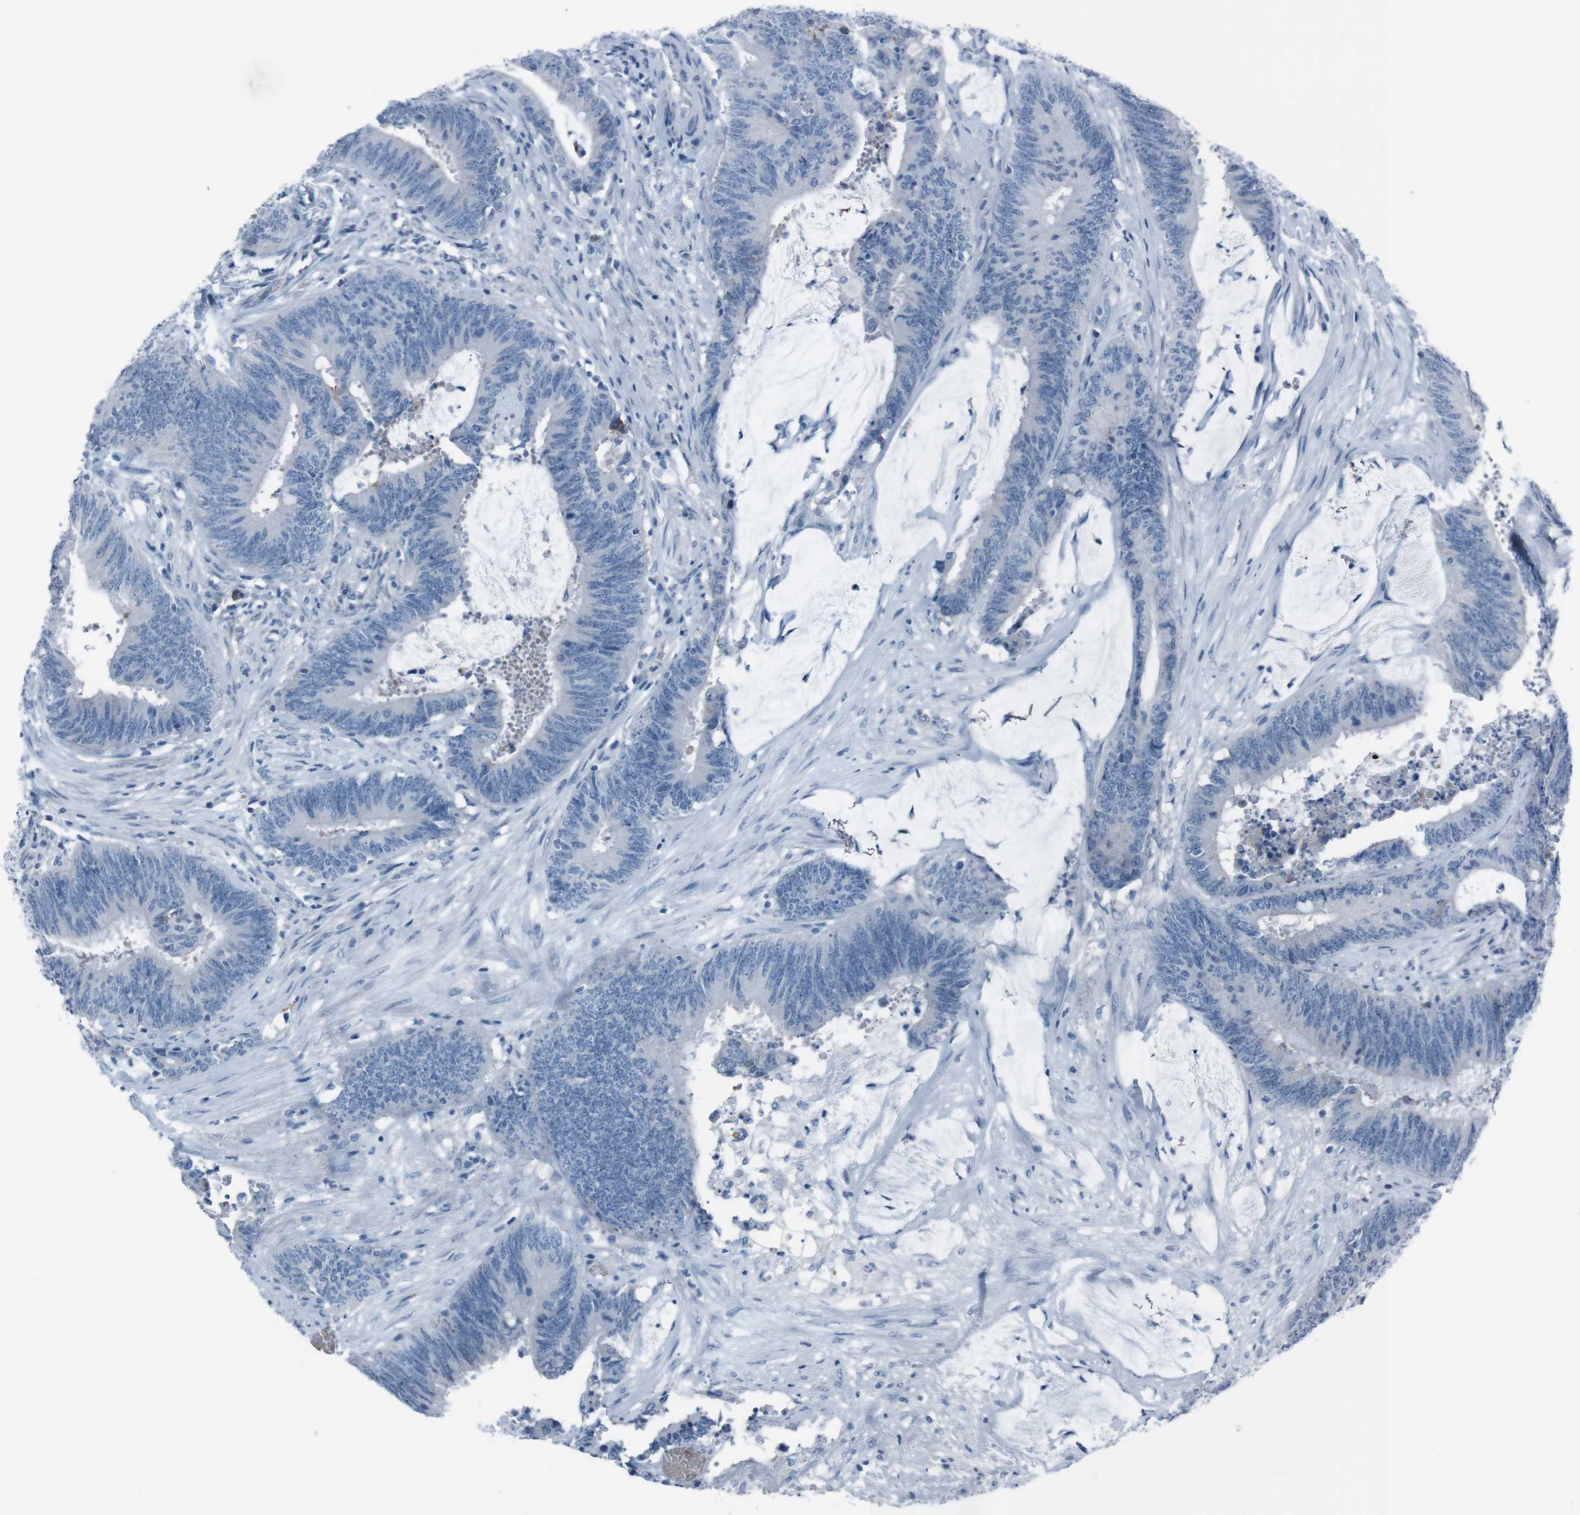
{"staining": {"intensity": "negative", "quantity": "none", "location": "none"}, "tissue": "colorectal cancer", "cell_type": "Tumor cells", "image_type": "cancer", "snomed": [{"axis": "morphology", "description": "Adenocarcinoma, NOS"}, {"axis": "topography", "description": "Rectum"}], "caption": "There is no significant staining in tumor cells of colorectal adenocarcinoma.", "gene": "ST6GAL1", "patient": {"sex": "female", "age": 66}}